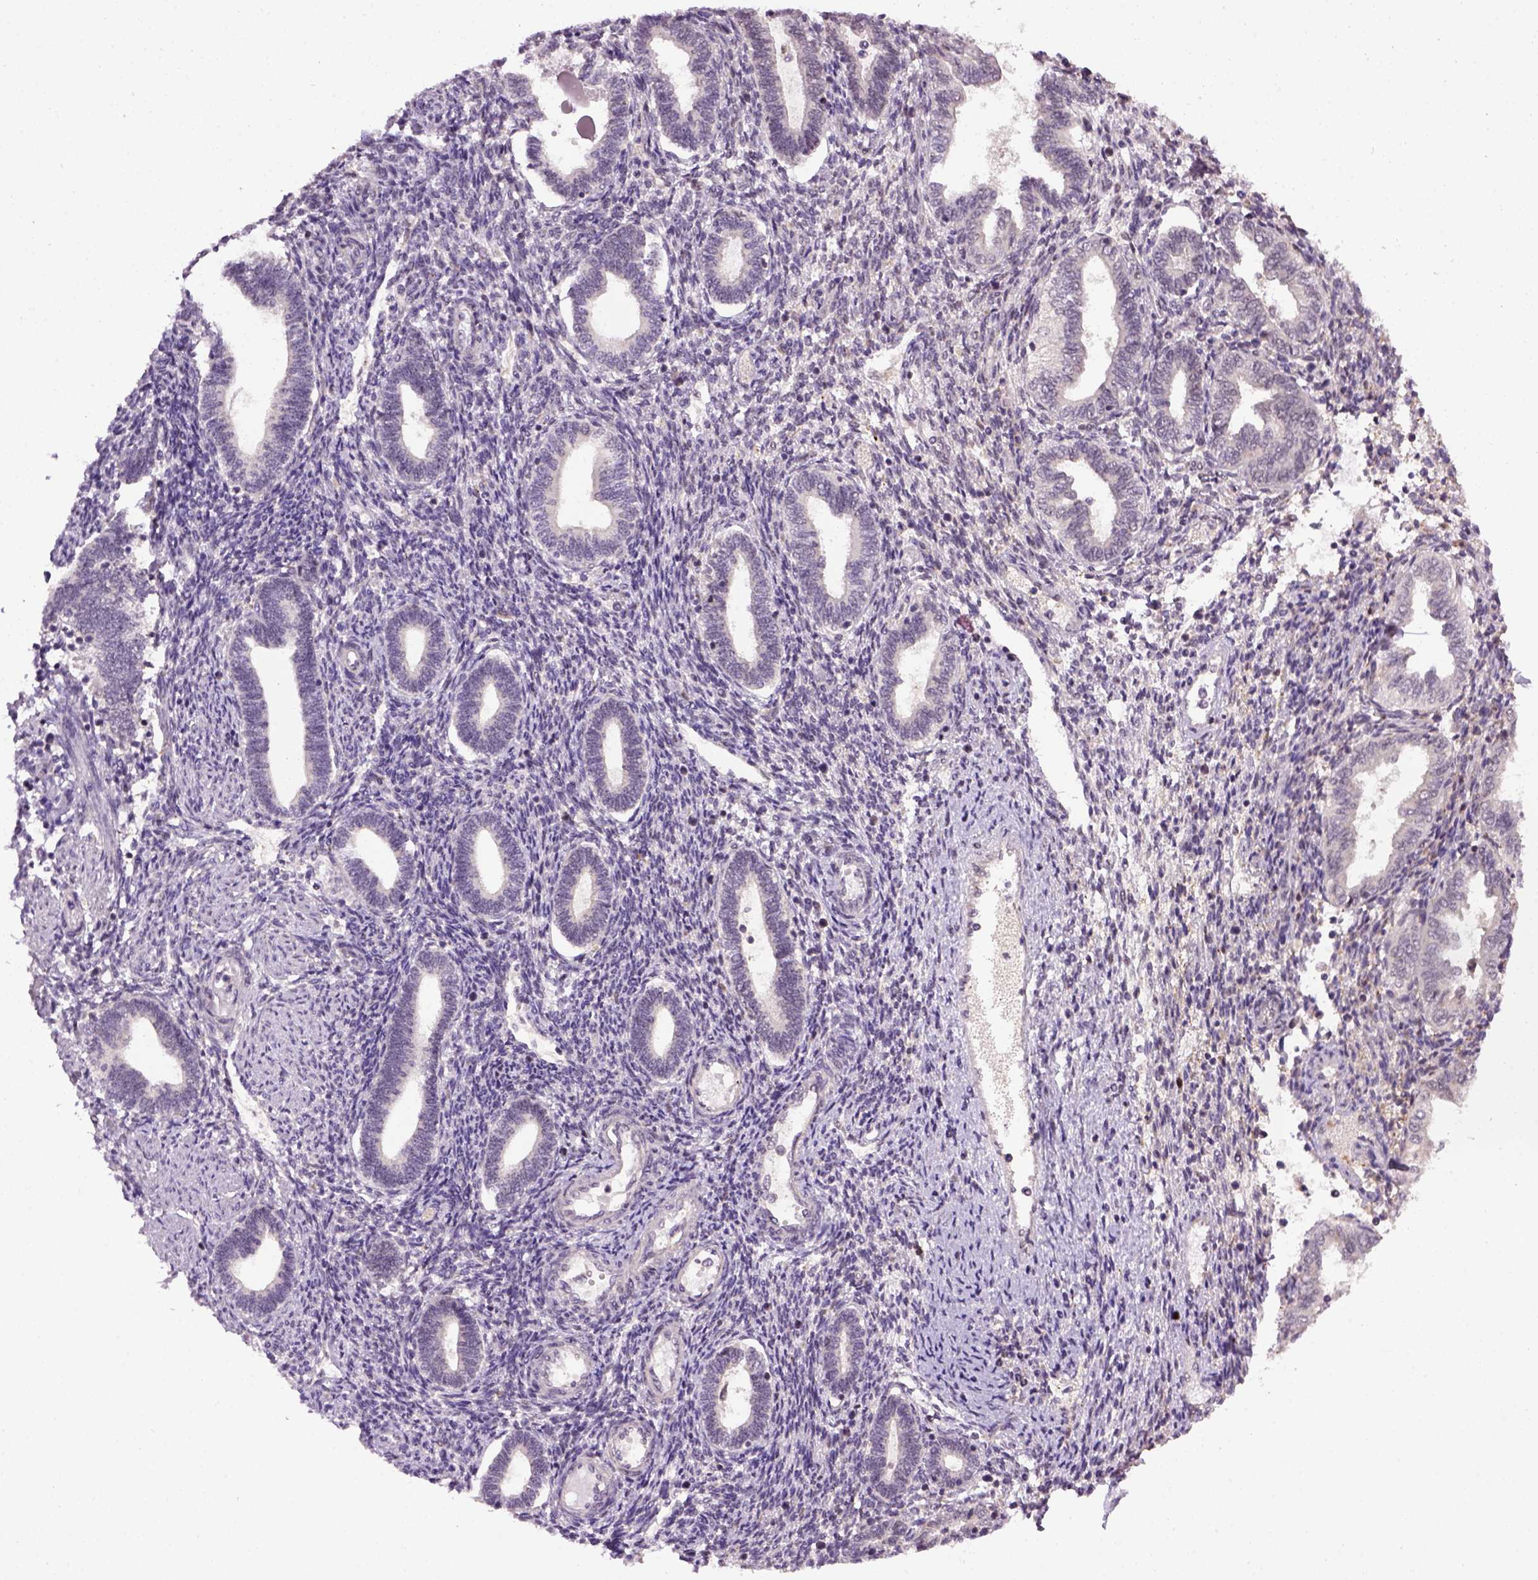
{"staining": {"intensity": "negative", "quantity": "none", "location": "none"}, "tissue": "endometrium", "cell_type": "Cells in endometrial stroma", "image_type": "normal", "snomed": [{"axis": "morphology", "description": "Normal tissue, NOS"}, {"axis": "topography", "description": "Endometrium"}], "caption": "This is a image of immunohistochemistry (IHC) staining of unremarkable endometrium, which shows no expression in cells in endometrial stroma.", "gene": "RAB43", "patient": {"sex": "female", "age": 42}}